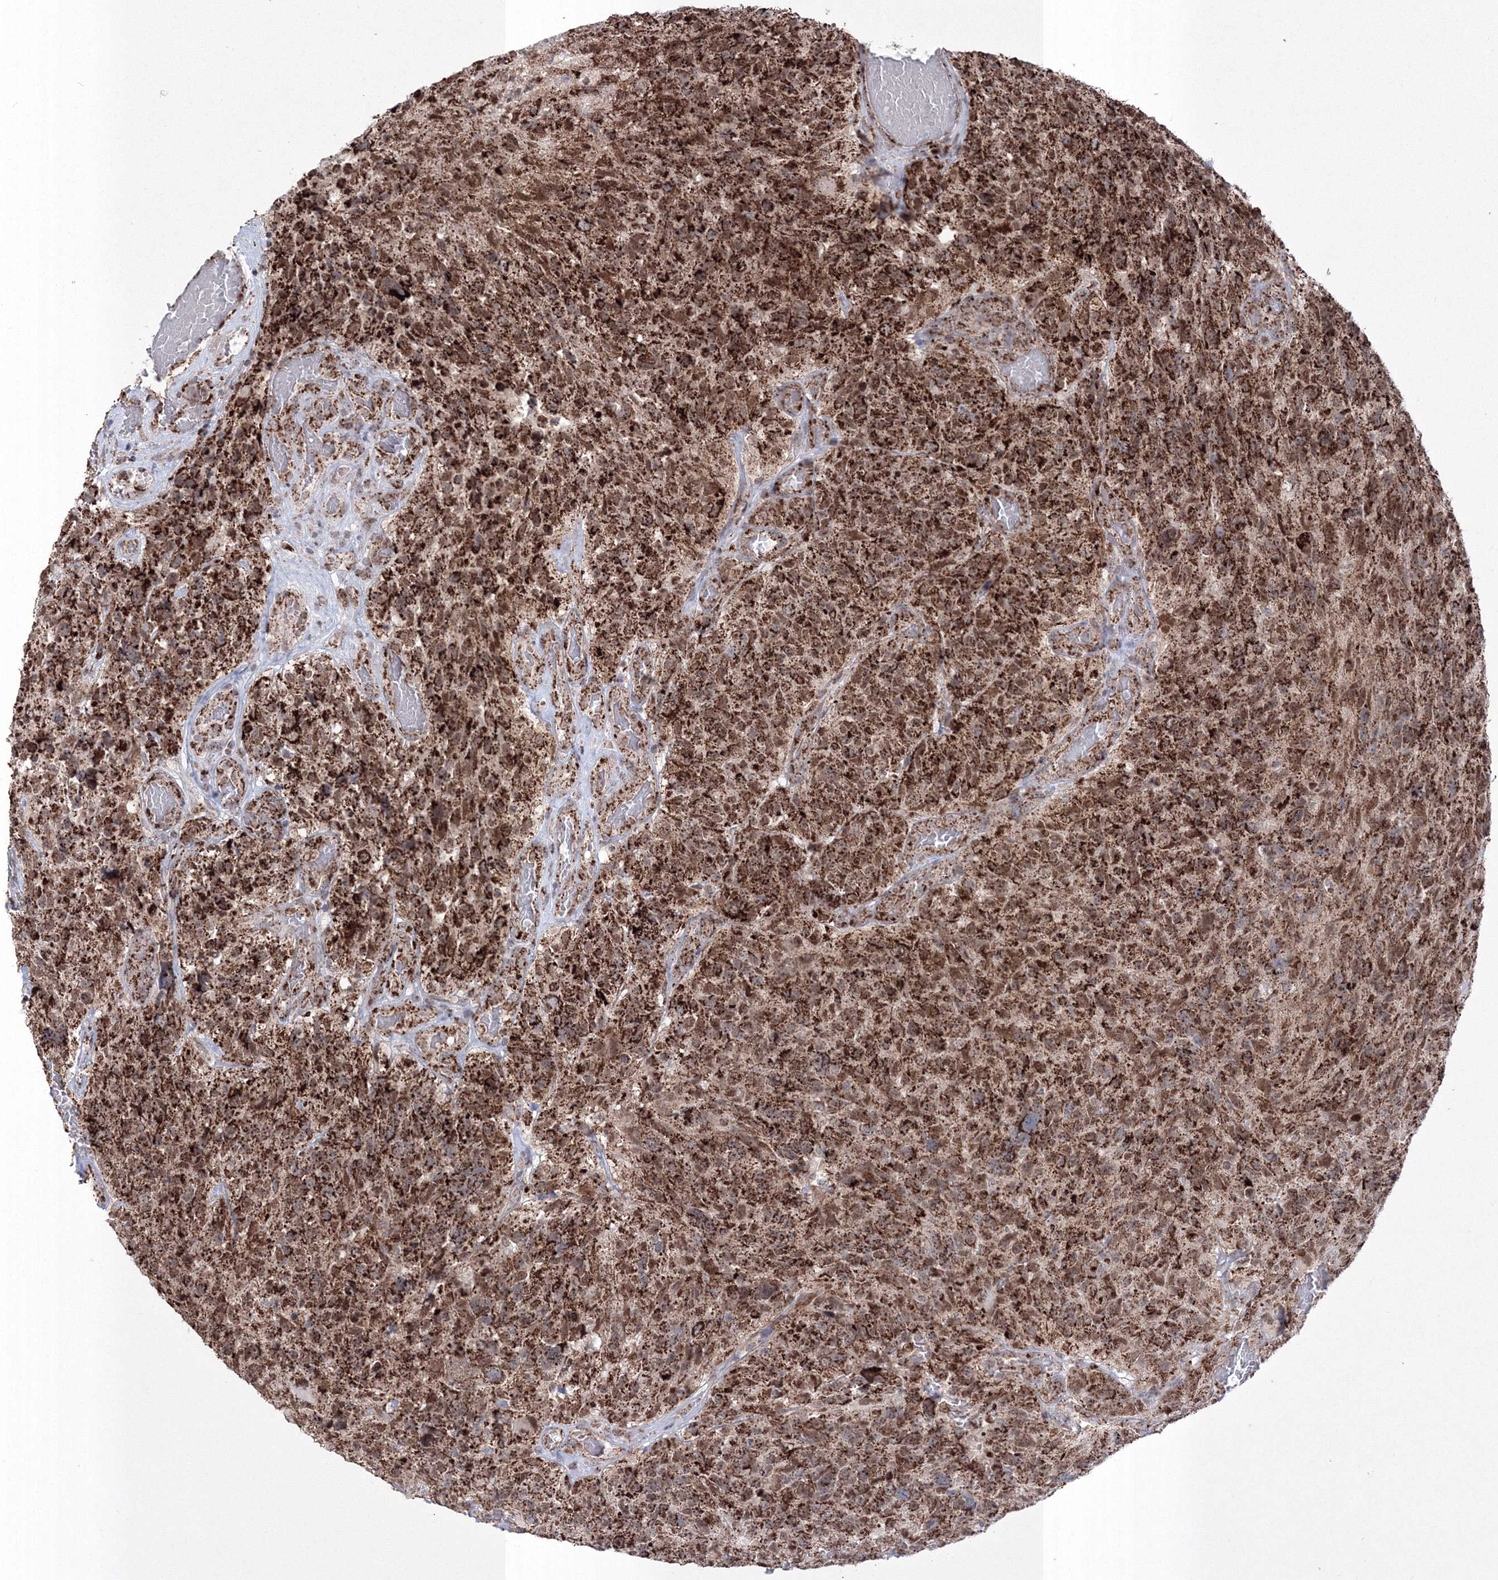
{"staining": {"intensity": "strong", "quantity": ">75%", "location": "cytoplasmic/membranous,nuclear"}, "tissue": "glioma", "cell_type": "Tumor cells", "image_type": "cancer", "snomed": [{"axis": "morphology", "description": "Glioma, malignant, High grade"}, {"axis": "topography", "description": "Brain"}], "caption": "Glioma tissue reveals strong cytoplasmic/membranous and nuclear expression in about >75% of tumor cells (DAB IHC, brown staining for protein, blue staining for nuclei).", "gene": "GRSF1", "patient": {"sex": "male", "age": 69}}